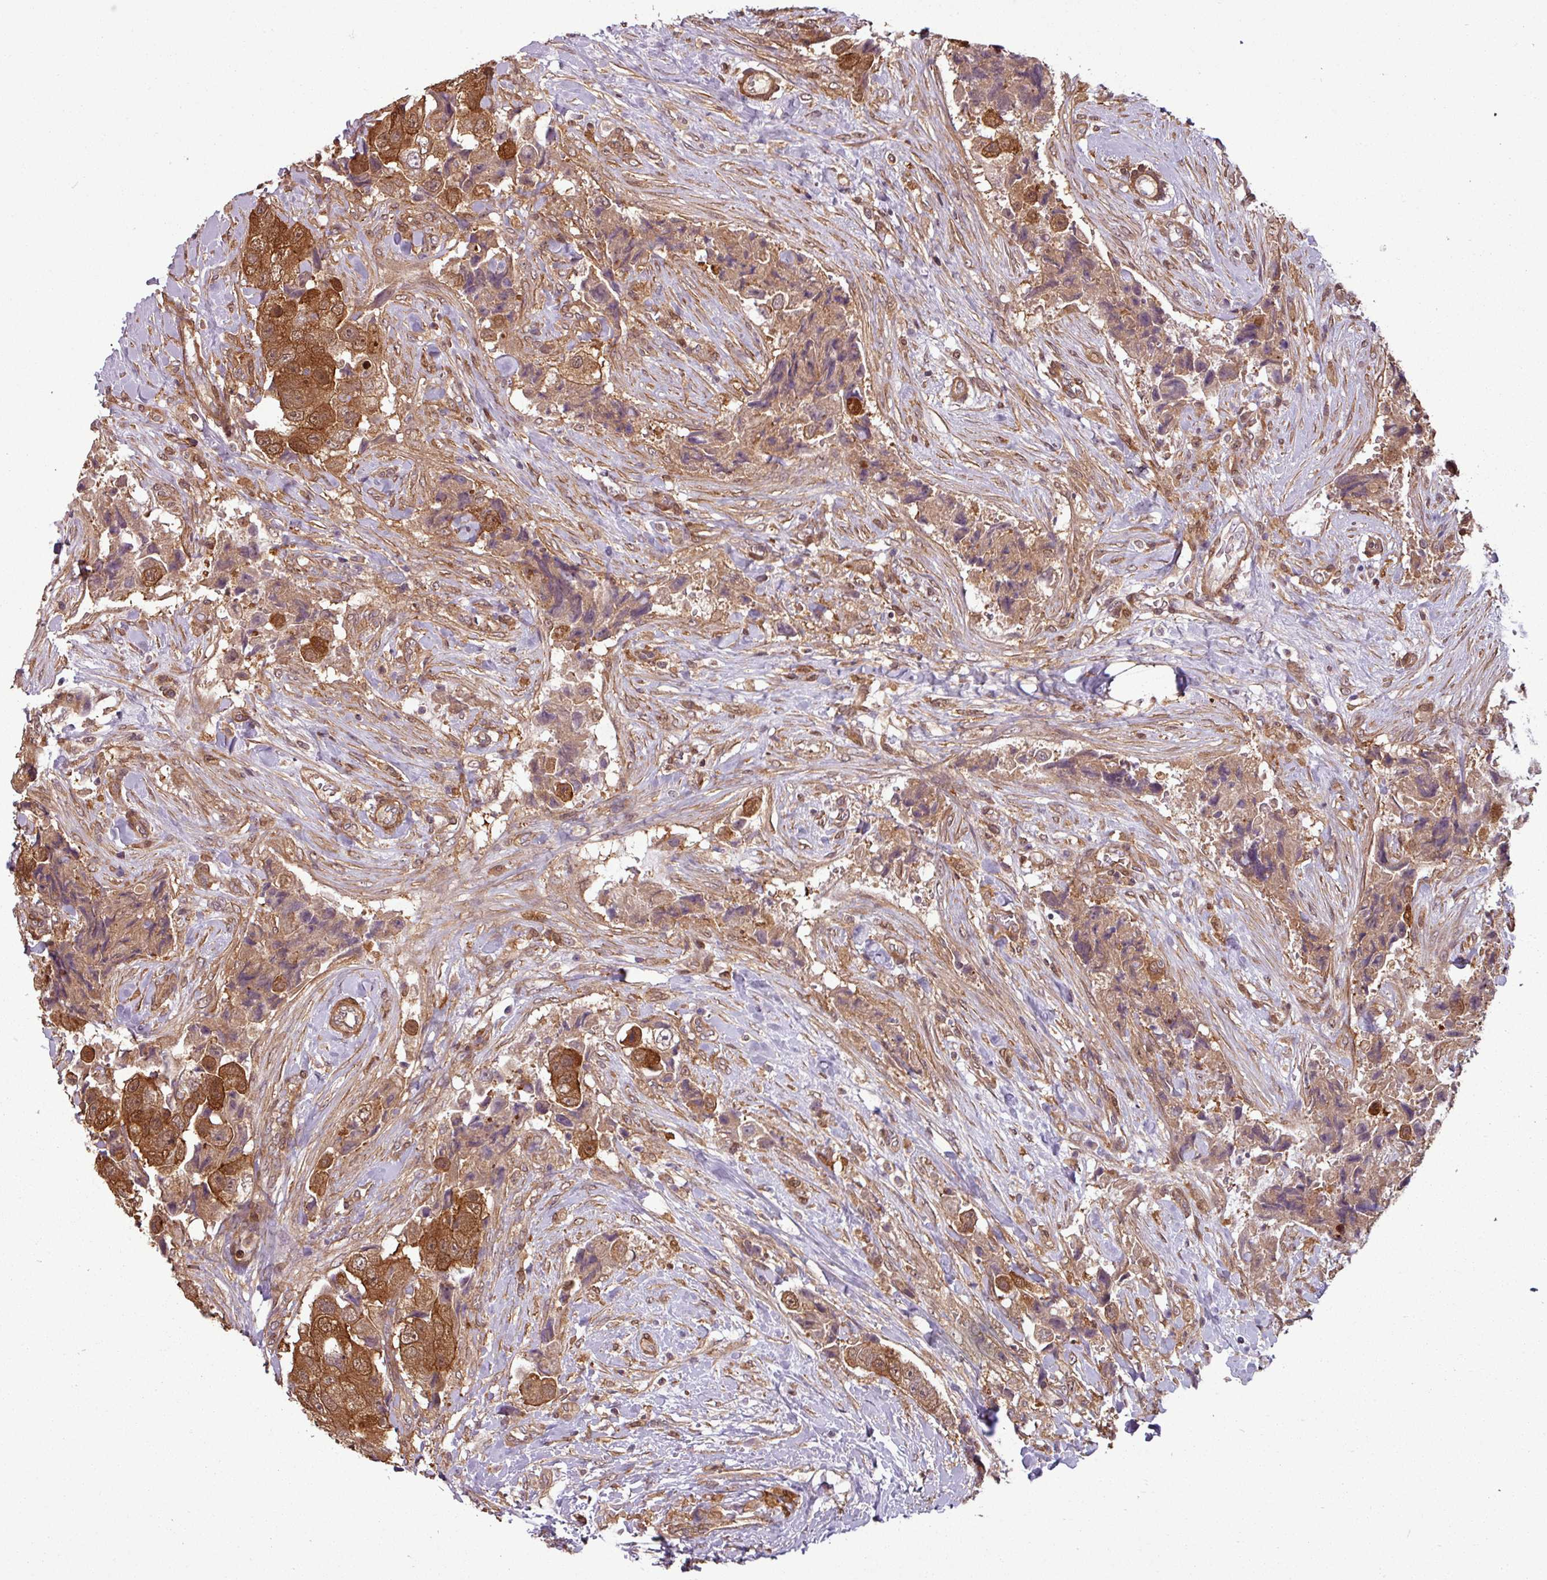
{"staining": {"intensity": "strong", "quantity": ">75%", "location": "cytoplasmic/membranous"}, "tissue": "breast cancer", "cell_type": "Tumor cells", "image_type": "cancer", "snomed": [{"axis": "morphology", "description": "Normal tissue, NOS"}, {"axis": "morphology", "description": "Duct carcinoma"}, {"axis": "topography", "description": "Breast"}], "caption": "Human breast intraductal carcinoma stained for a protein (brown) displays strong cytoplasmic/membranous positive positivity in about >75% of tumor cells.", "gene": "SH3BGRL", "patient": {"sex": "female", "age": 62}}